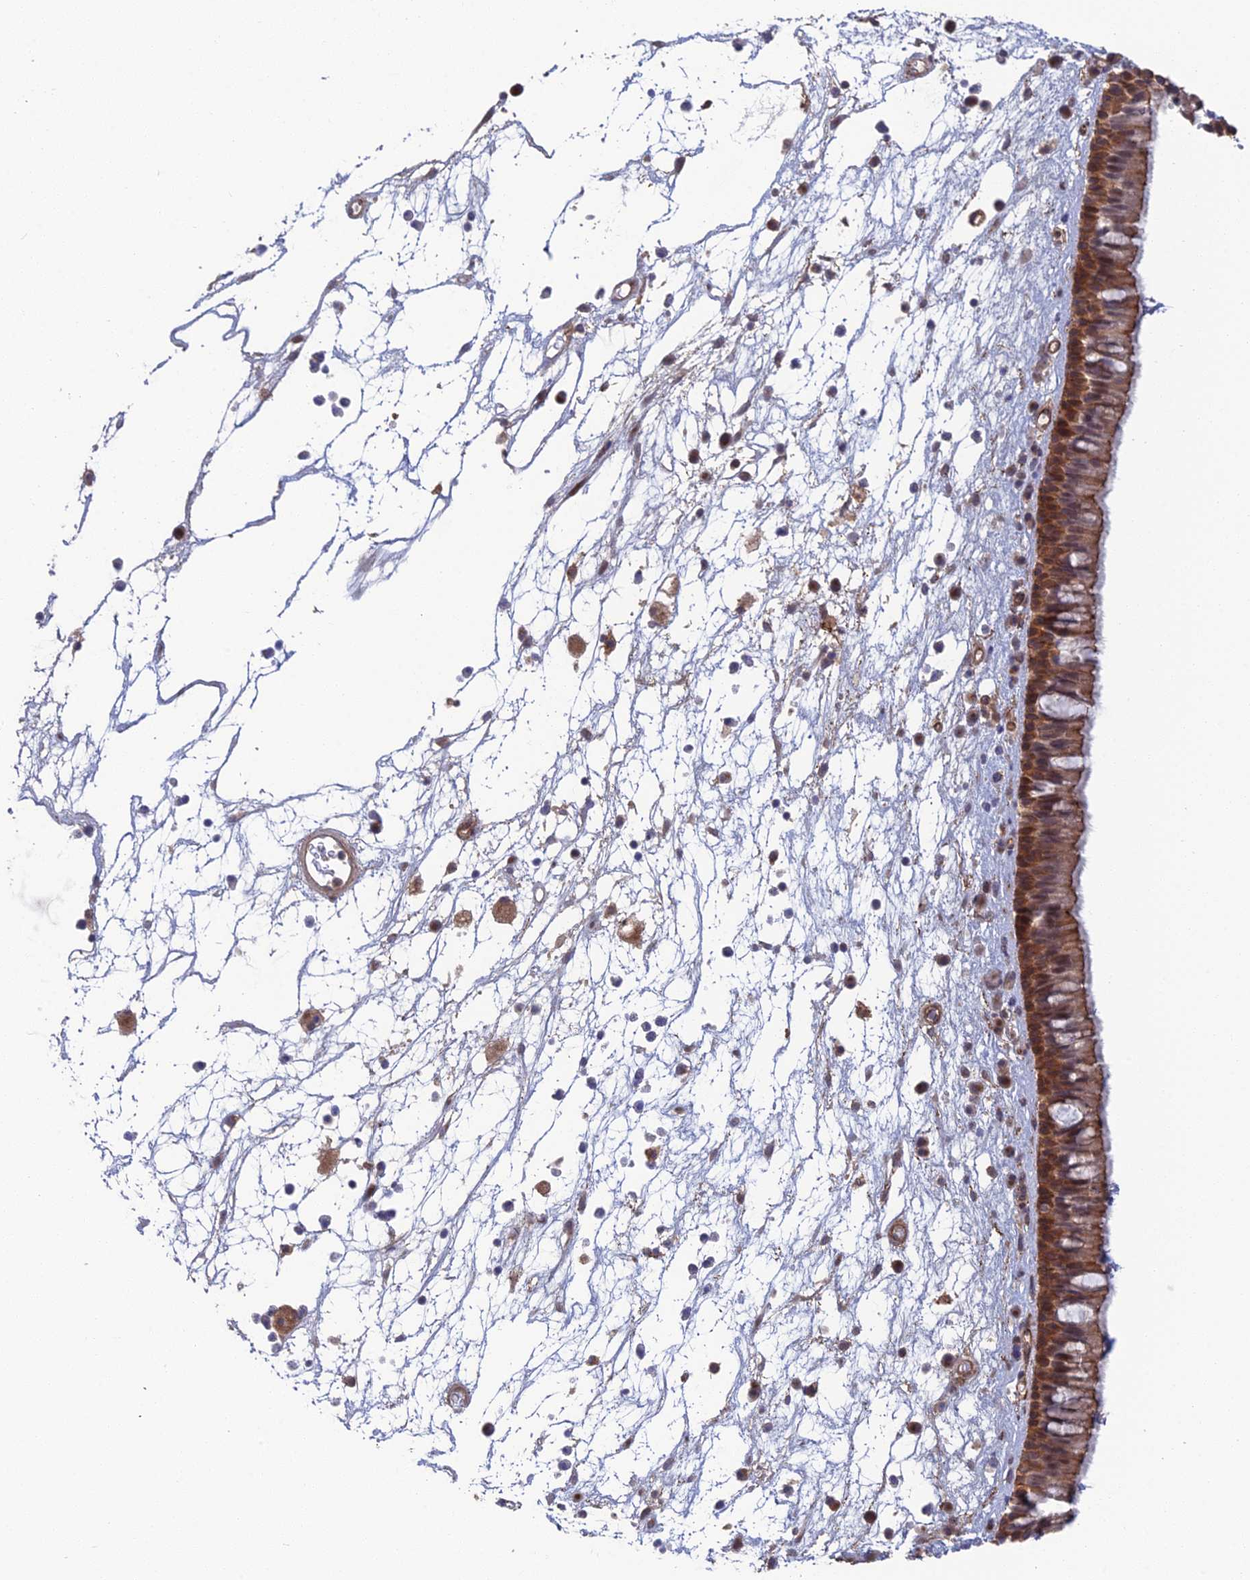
{"staining": {"intensity": "moderate", "quantity": ">75%", "location": "cytoplasmic/membranous"}, "tissue": "nasopharynx", "cell_type": "Respiratory epithelial cells", "image_type": "normal", "snomed": [{"axis": "morphology", "description": "Normal tissue, NOS"}, {"axis": "morphology", "description": "Inflammation, NOS"}, {"axis": "morphology", "description": "Malignant melanoma, Metastatic site"}, {"axis": "topography", "description": "Nasopharynx"}], "caption": "Immunohistochemical staining of unremarkable human nasopharynx reveals medium levels of moderate cytoplasmic/membranous staining in approximately >75% of respiratory epithelial cells.", "gene": "ABHD1", "patient": {"sex": "male", "age": 70}}